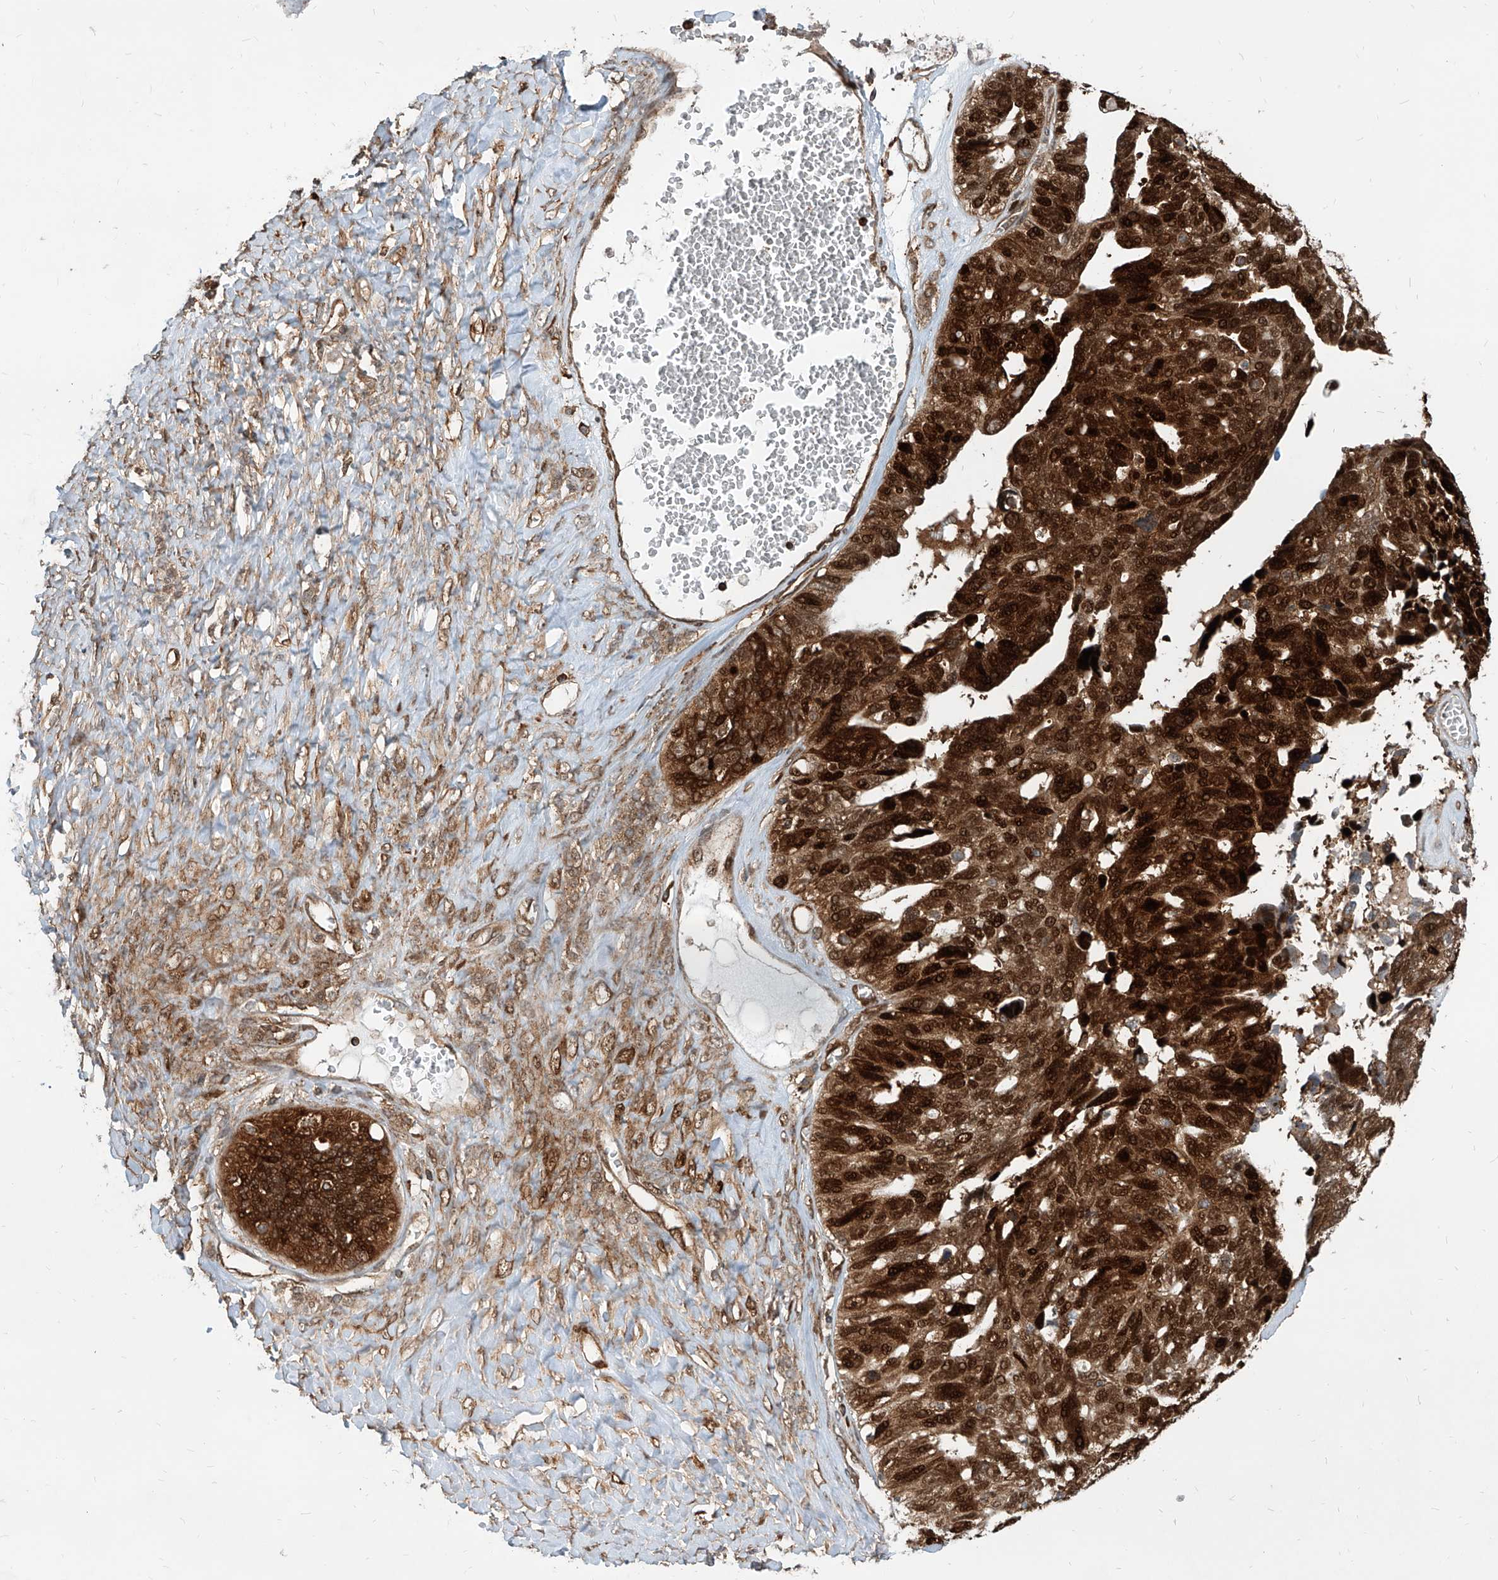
{"staining": {"intensity": "strong", "quantity": ">75%", "location": "cytoplasmic/membranous,nuclear"}, "tissue": "ovarian cancer", "cell_type": "Tumor cells", "image_type": "cancer", "snomed": [{"axis": "morphology", "description": "Cystadenocarcinoma, serous, NOS"}, {"axis": "topography", "description": "Ovary"}], "caption": "Protein staining of ovarian serous cystadenocarcinoma tissue displays strong cytoplasmic/membranous and nuclear expression in approximately >75% of tumor cells. (Brightfield microscopy of DAB IHC at high magnification).", "gene": "MAGED2", "patient": {"sex": "female", "age": 79}}